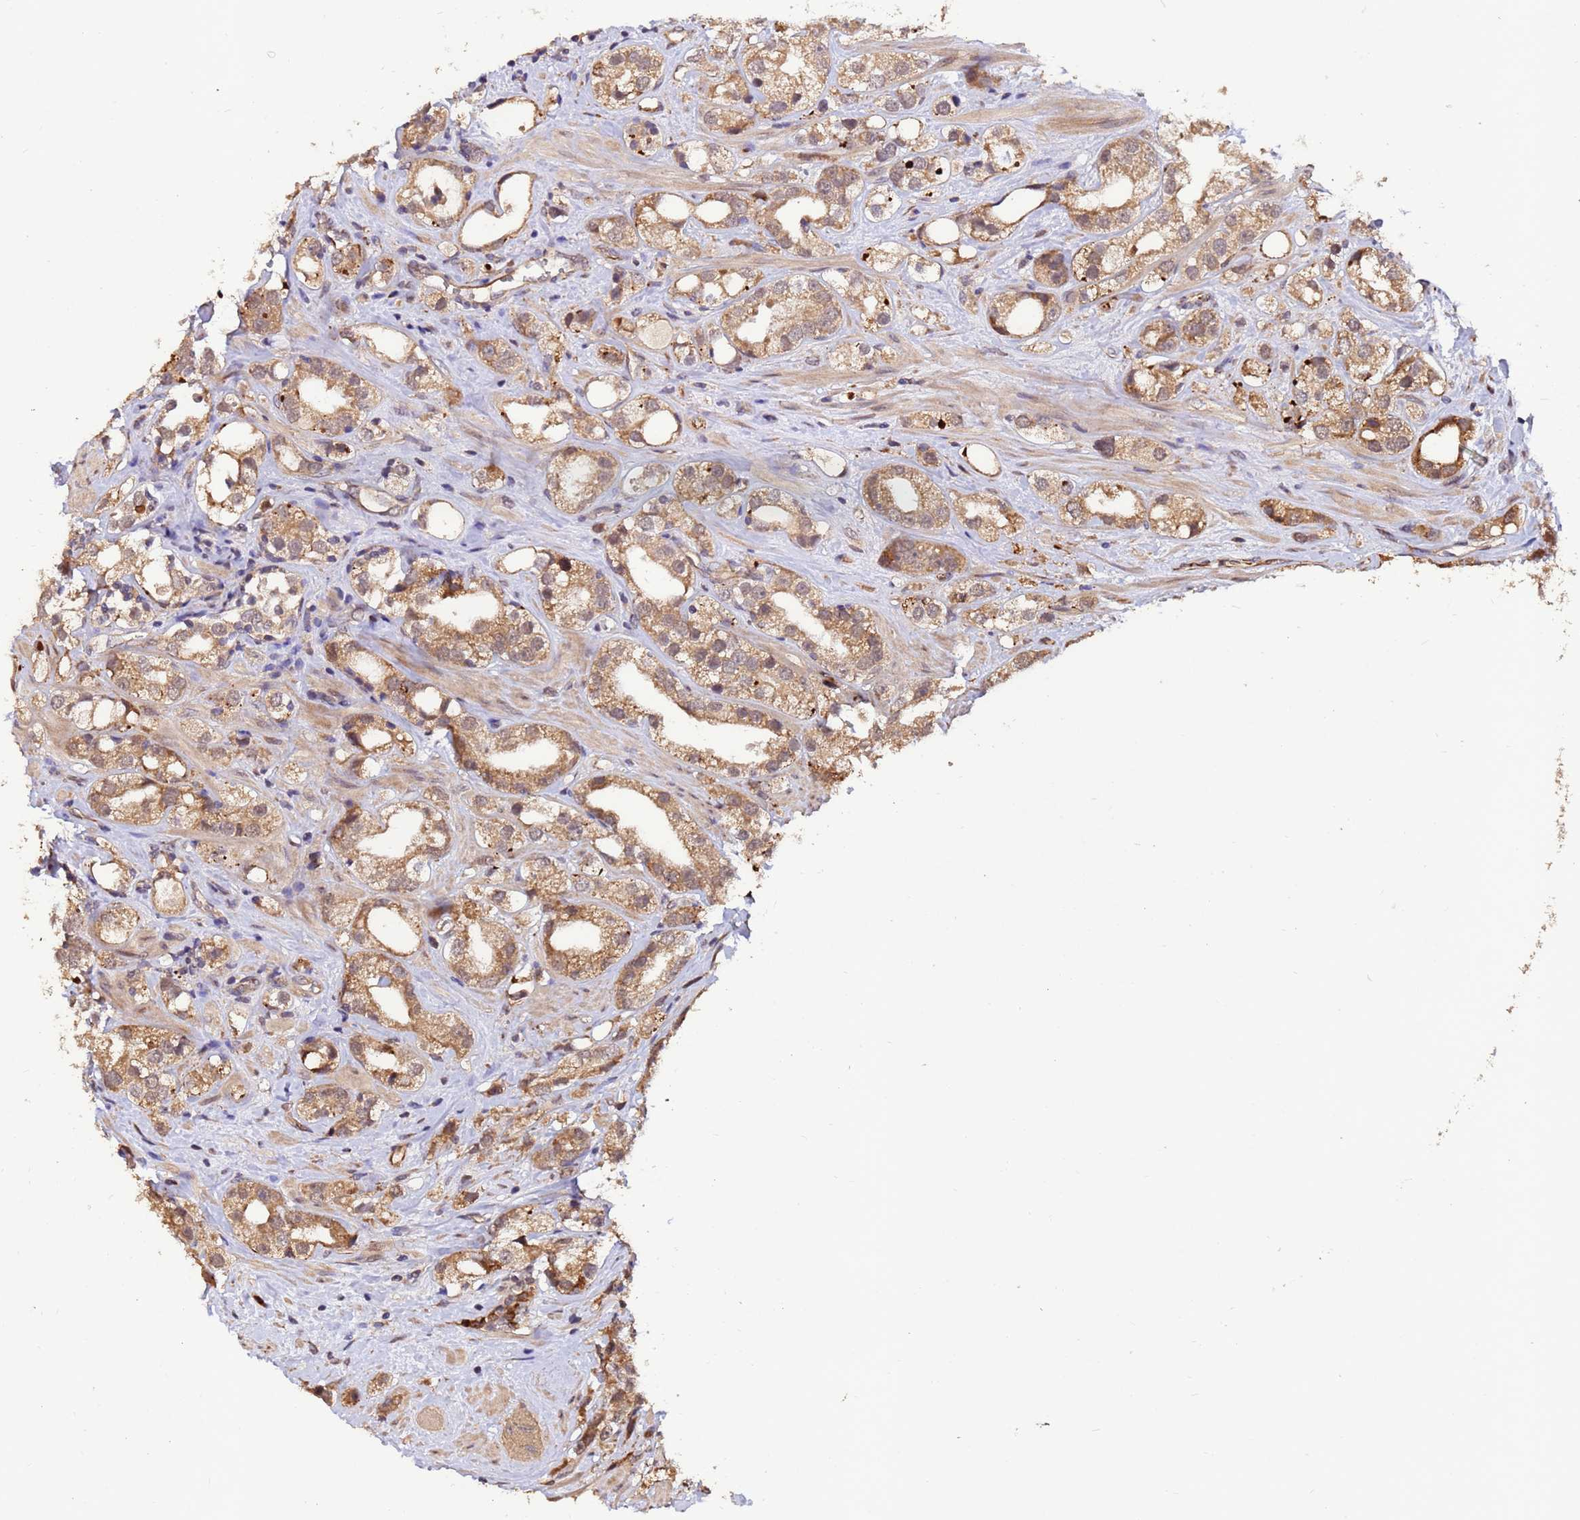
{"staining": {"intensity": "moderate", "quantity": ">75%", "location": "cytoplasmic/membranous"}, "tissue": "prostate cancer", "cell_type": "Tumor cells", "image_type": "cancer", "snomed": [{"axis": "morphology", "description": "Adenocarcinoma, NOS"}, {"axis": "topography", "description": "Prostate"}], "caption": "Human prostate cancer (adenocarcinoma) stained with a brown dye demonstrates moderate cytoplasmic/membranous positive positivity in about >75% of tumor cells.", "gene": "ZNF619", "patient": {"sex": "male", "age": 79}}